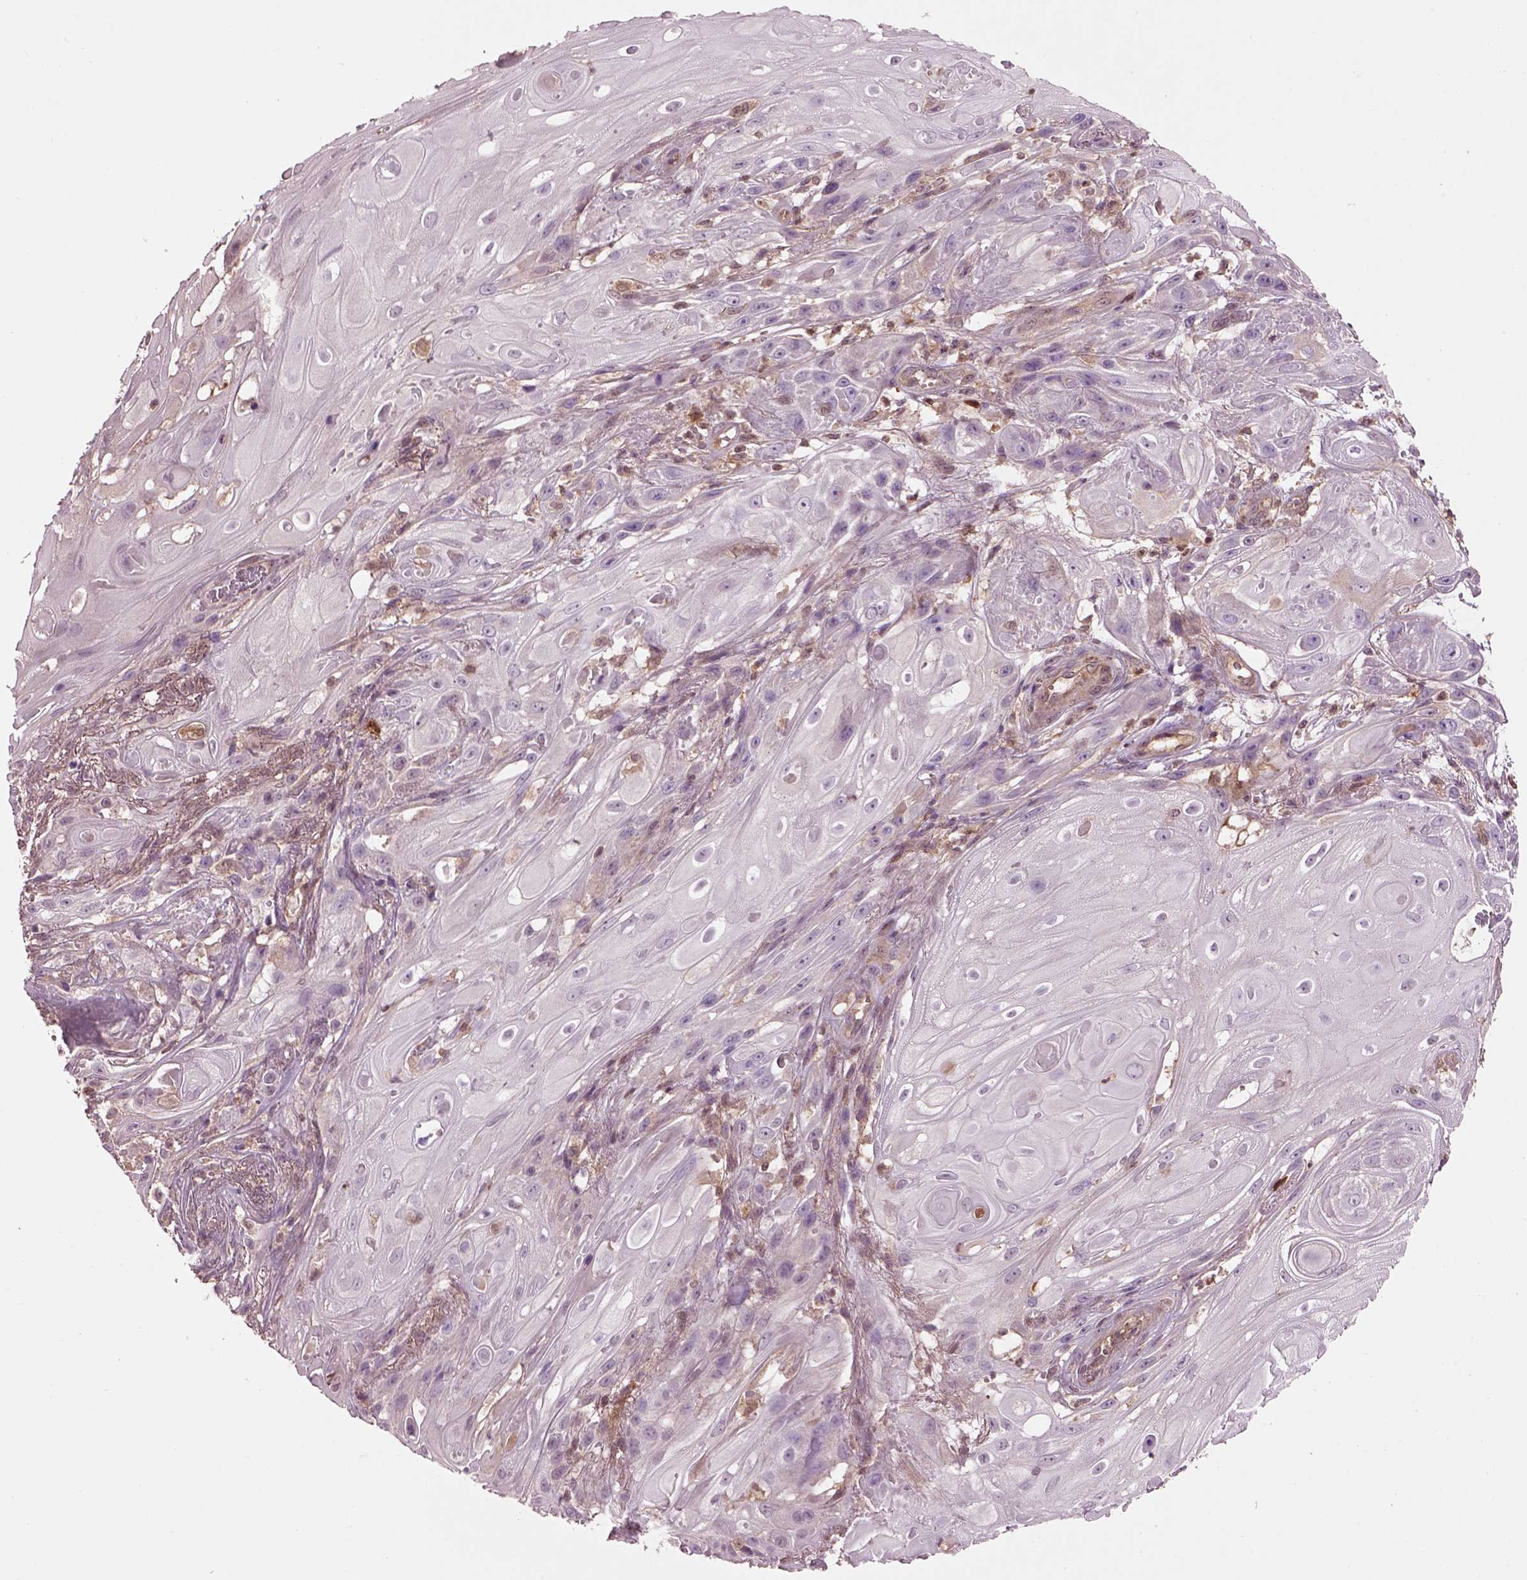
{"staining": {"intensity": "negative", "quantity": "none", "location": "none"}, "tissue": "skin cancer", "cell_type": "Tumor cells", "image_type": "cancer", "snomed": [{"axis": "morphology", "description": "Squamous cell carcinoma, NOS"}, {"axis": "topography", "description": "Skin"}], "caption": "This is an immunohistochemistry (IHC) image of human skin cancer. There is no positivity in tumor cells.", "gene": "MDP1", "patient": {"sex": "male", "age": 62}}